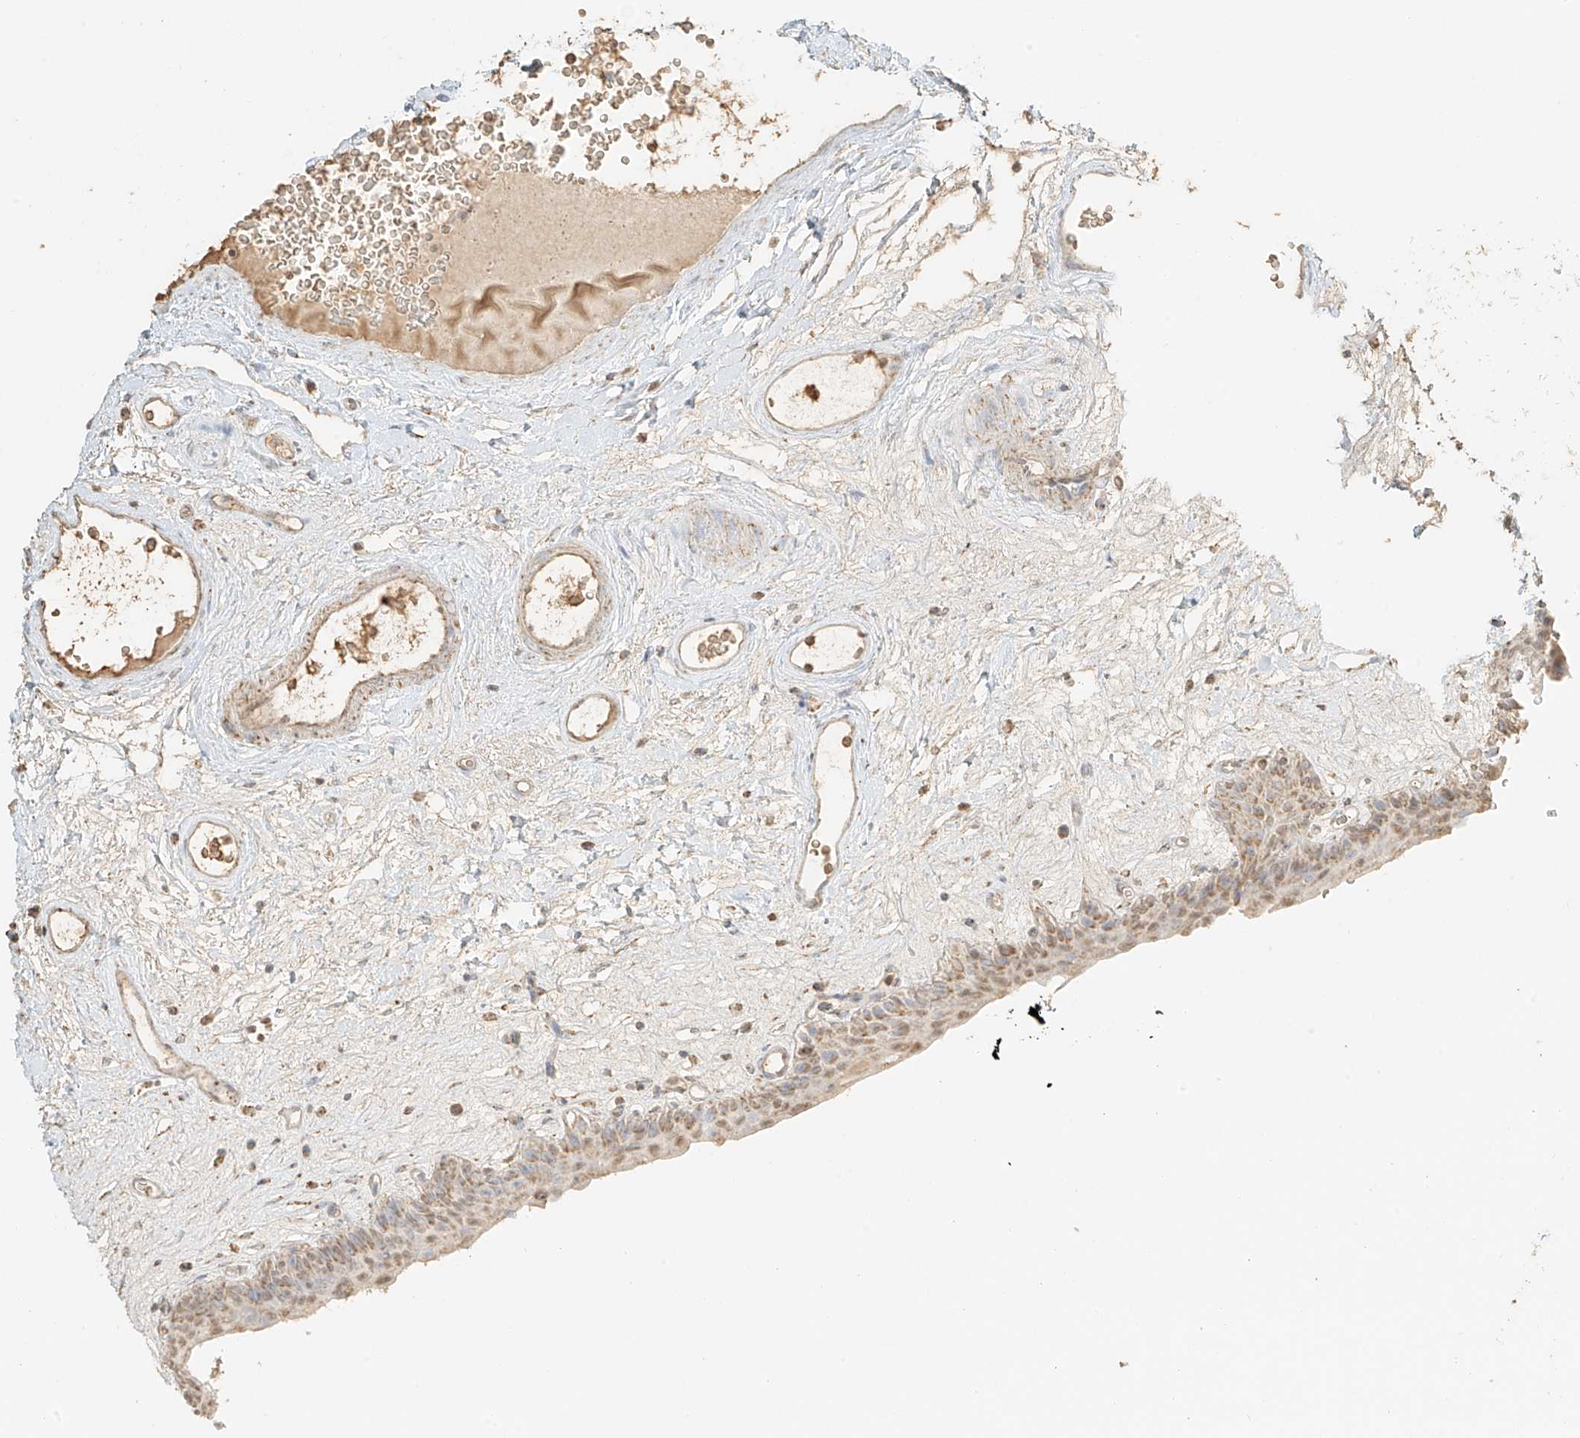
{"staining": {"intensity": "weak", "quantity": ">75%", "location": "cytoplasmic/membranous"}, "tissue": "urinary bladder", "cell_type": "Urothelial cells", "image_type": "normal", "snomed": [{"axis": "morphology", "description": "Normal tissue, NOS"}, {"axis": "topography", "description": "Urinary bladder"}], "caption": "Immunohistochemical staining of benign urinary bladder shows low levels of weak cytoplasmic/membranous staining in about >75% of urothelial cells.", "gene": "MIPEP", "patient": {"sex": "male", "age": 83}}